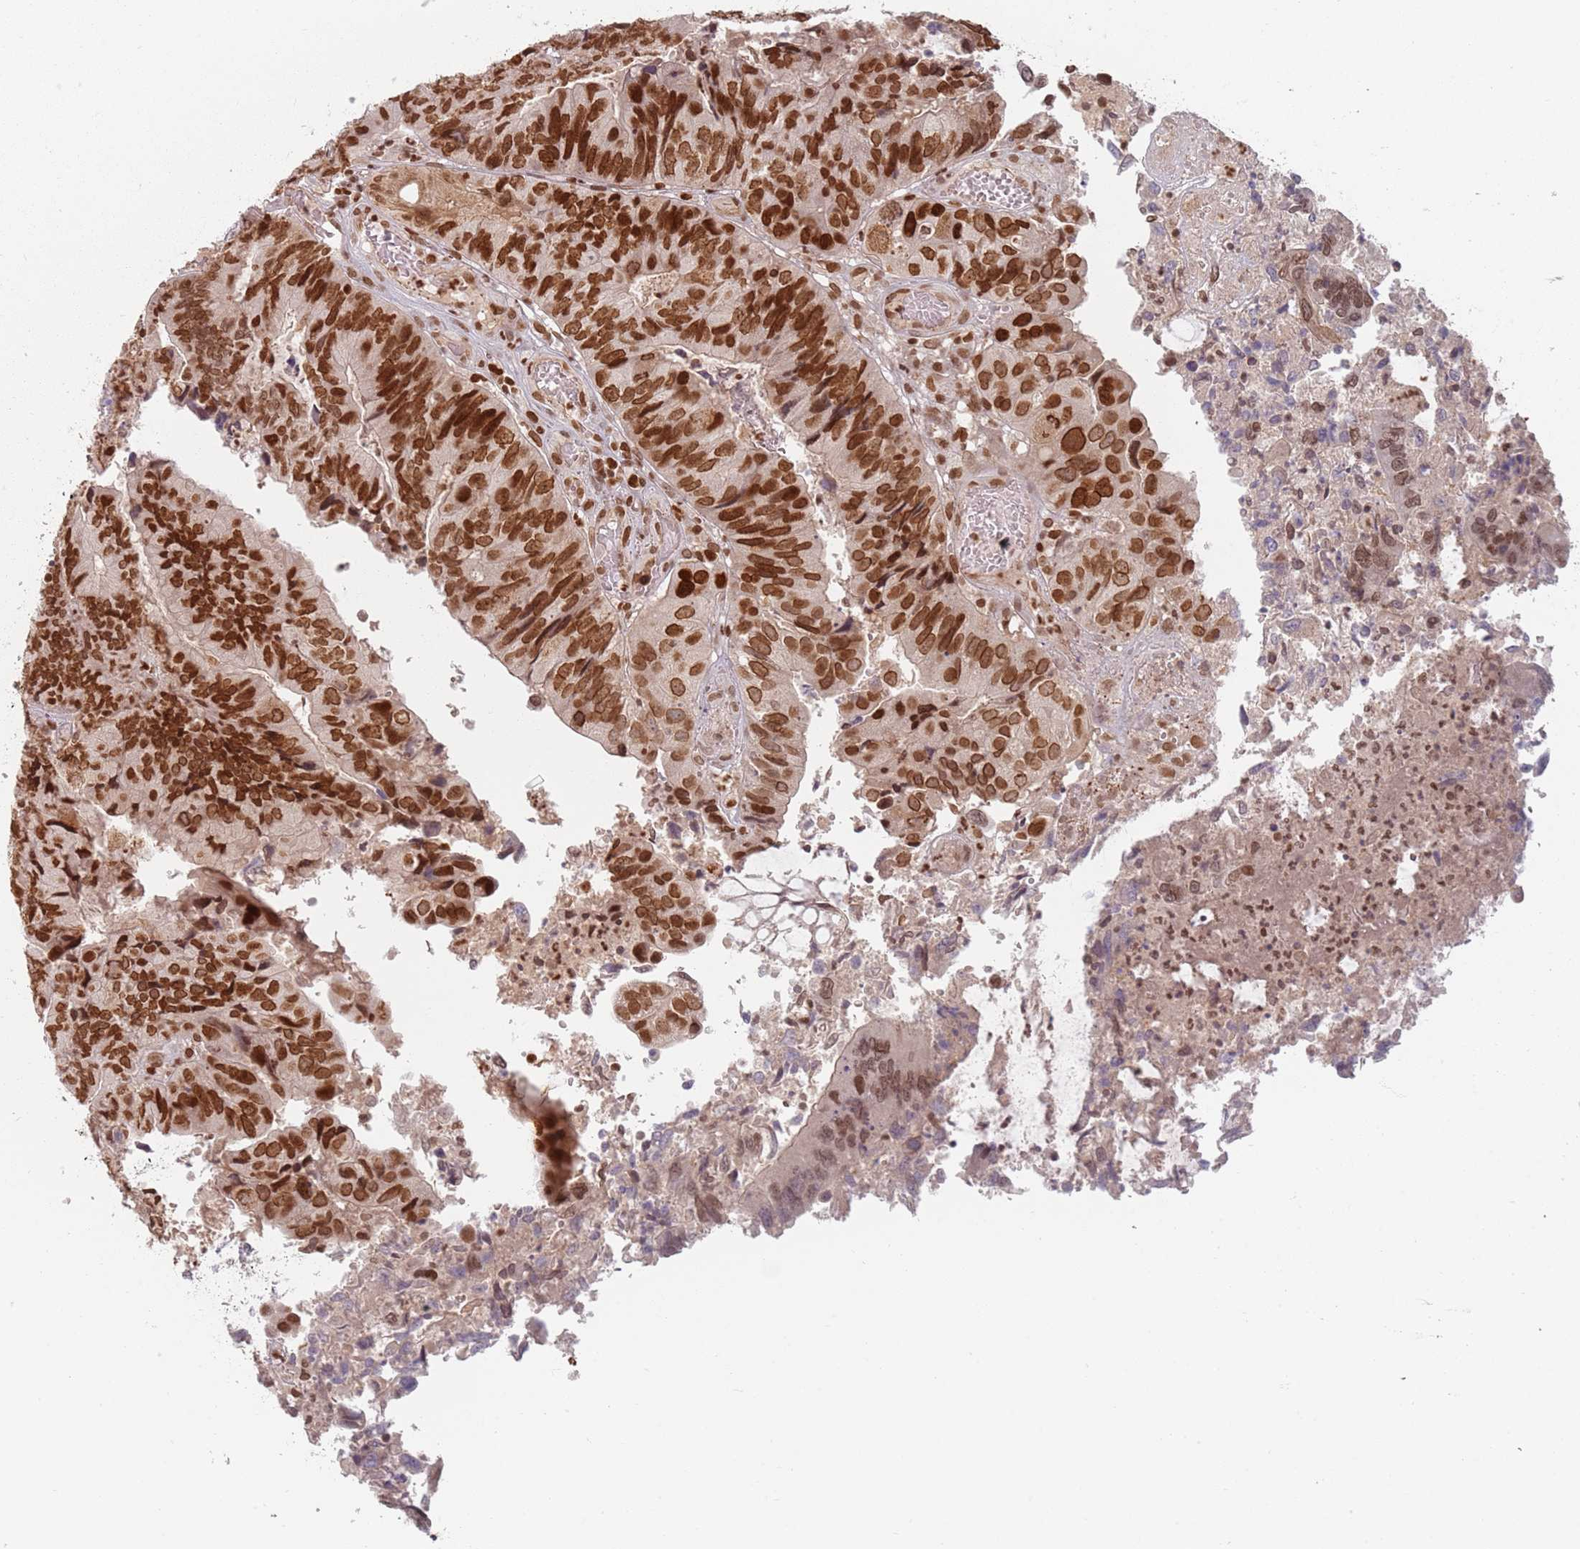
{"staining": {"intensity": "strong", "quantity": ">75%", "location": "cytoplasmic/membranous,nuclear"}, "tissue": "colorectal cancer", "cell_type": "Tumor cells", "image_type": "cancer", "snomed": [{"axis": "morphology", "description": "Adenocarcinoma, NOS"}, {"axis": "topography", "description": "Colon"}], "caption": "Protein staining of adenocarcinoma (colorectal) tissue displays strong cytoplasmic/membranous and nuclear positivity in about >75% of tumor cells.", "gene": "NUP50", "patient": {"sex": "female", "age": 67}}